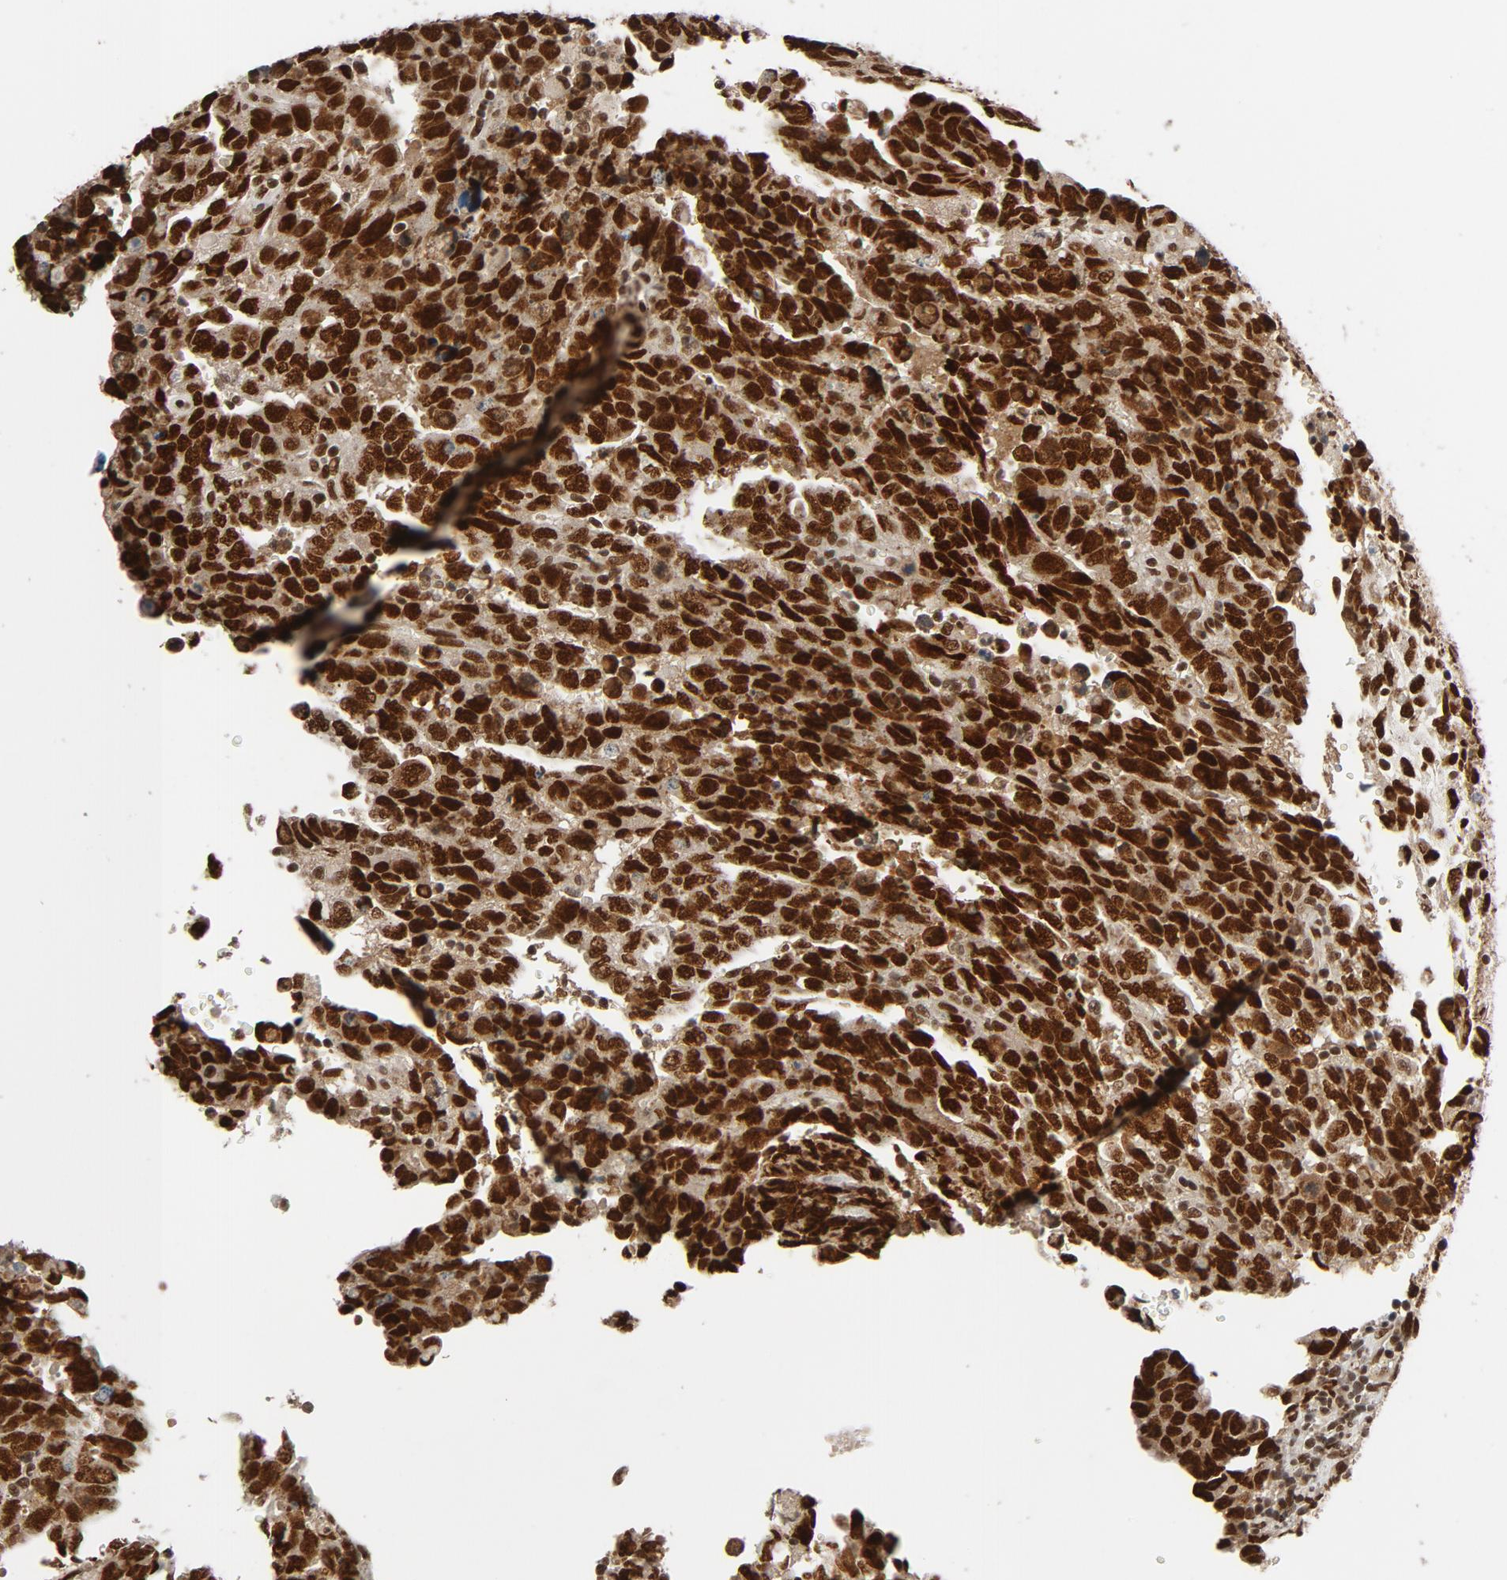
{"staining": {"intensity": "strong", "quantity": ">75%", "location": "nuclear"}, "tissue": "testis cancer", "cell_type": "Tumor cells", "image_type": "cancer", "snomed": [{"axis": "morphology", "description": "Carcinoma, Embryonal, NOS"}, {"axis": "topography", "description": "Testis"}], "caption": "Tumor cells reveal high levels of strong nuclear staining in about >75% of cells in testis cancer. (DAB (3,3'-diaminobenzidine) IHC, brown staining for protein, blue staining for nuclei).", "gene": "SMARCD1", "patient": {"sex": "male", "age": 28}}